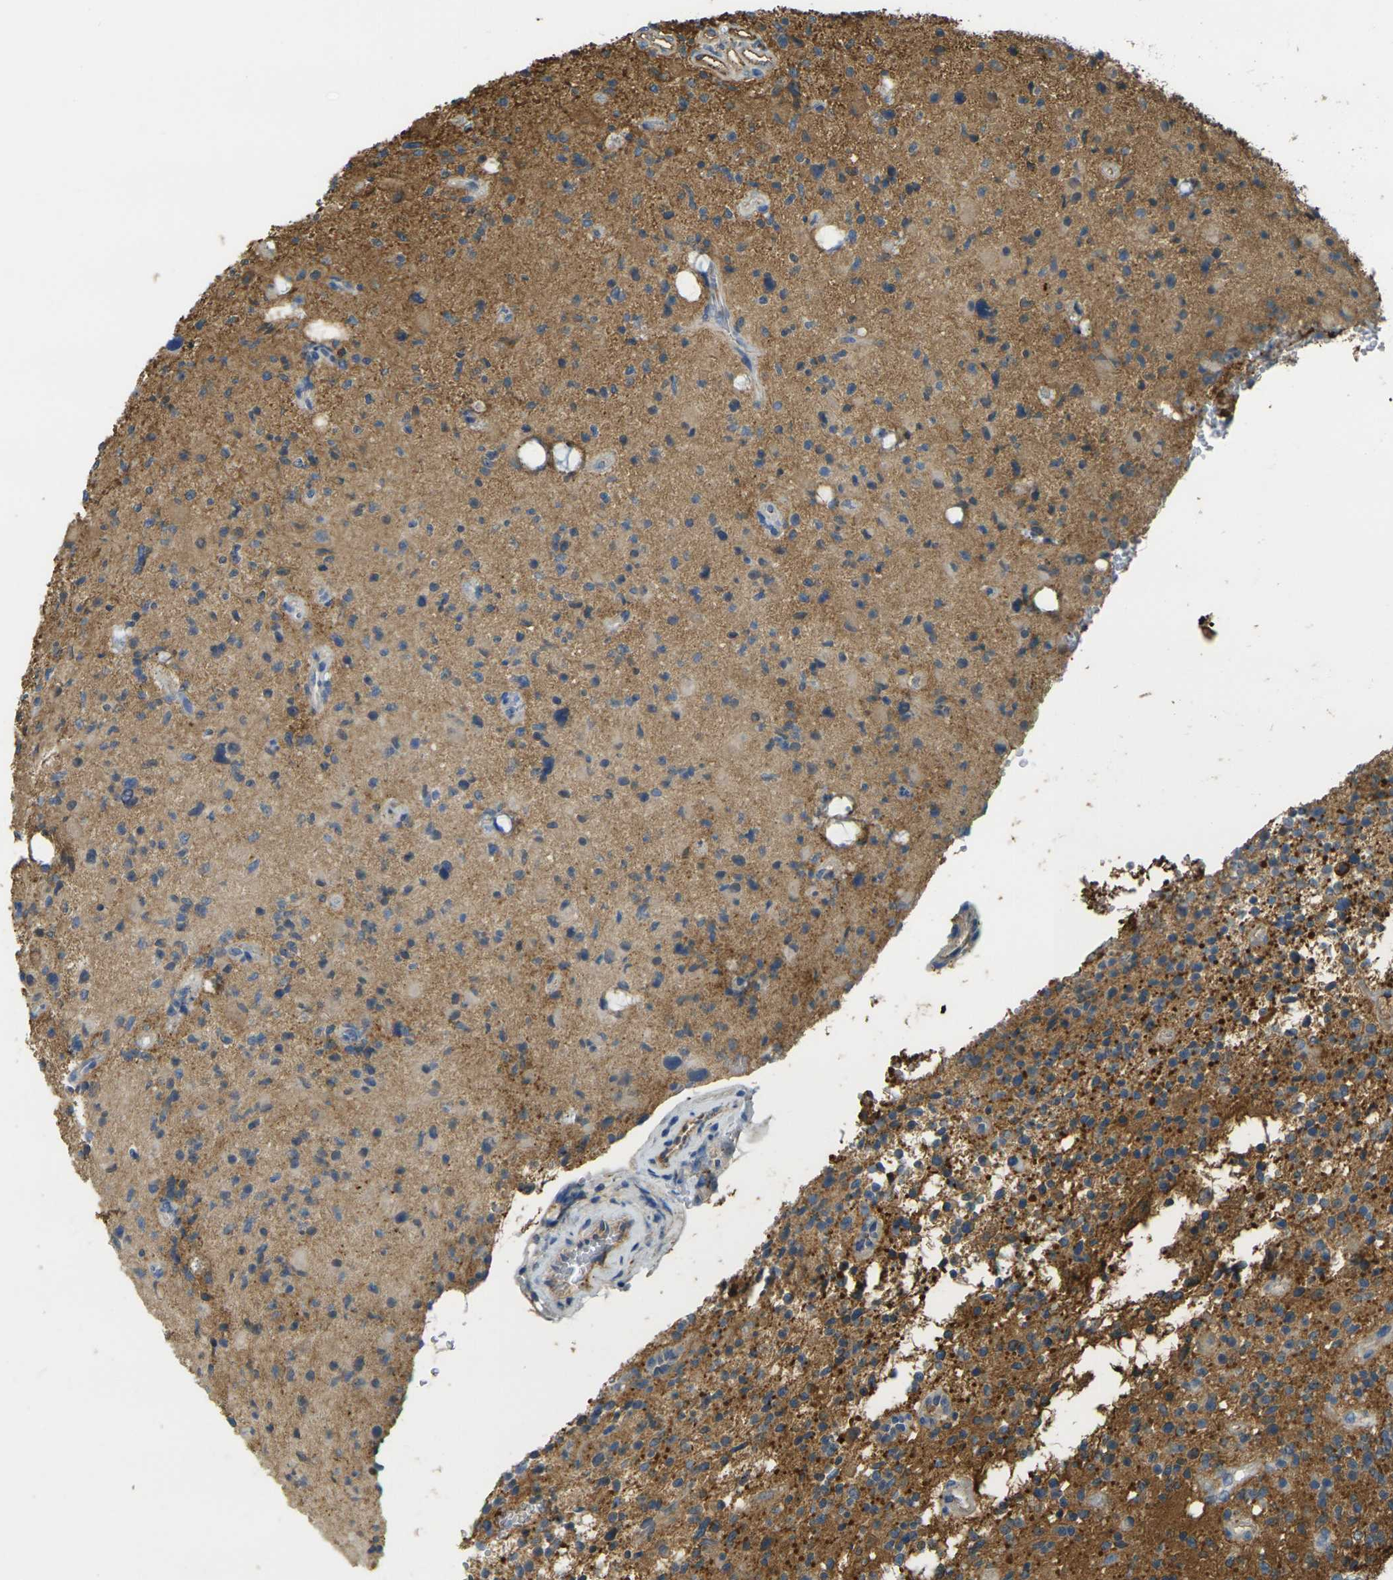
{"staining": {"intensity": "moderate", "quantity": ">75%", "location": "cytoplasmic/membranous"}, "tissue": "glioma", "cell_type": "Tumor cells", "image_type": "cancer", "snomed": [{"axis": "morphology", "description": "Glioma, malignant, High grade"}, {"axis": "topography", "description": "Brain"}], "caption": "Immunohistochemical staining of glioma reveals moderate cytoplasmic/membranous protein expression in about >75% of tumor cells.", "gene": "PLCD1", "patient": {"sex": "male", "age": 48}}